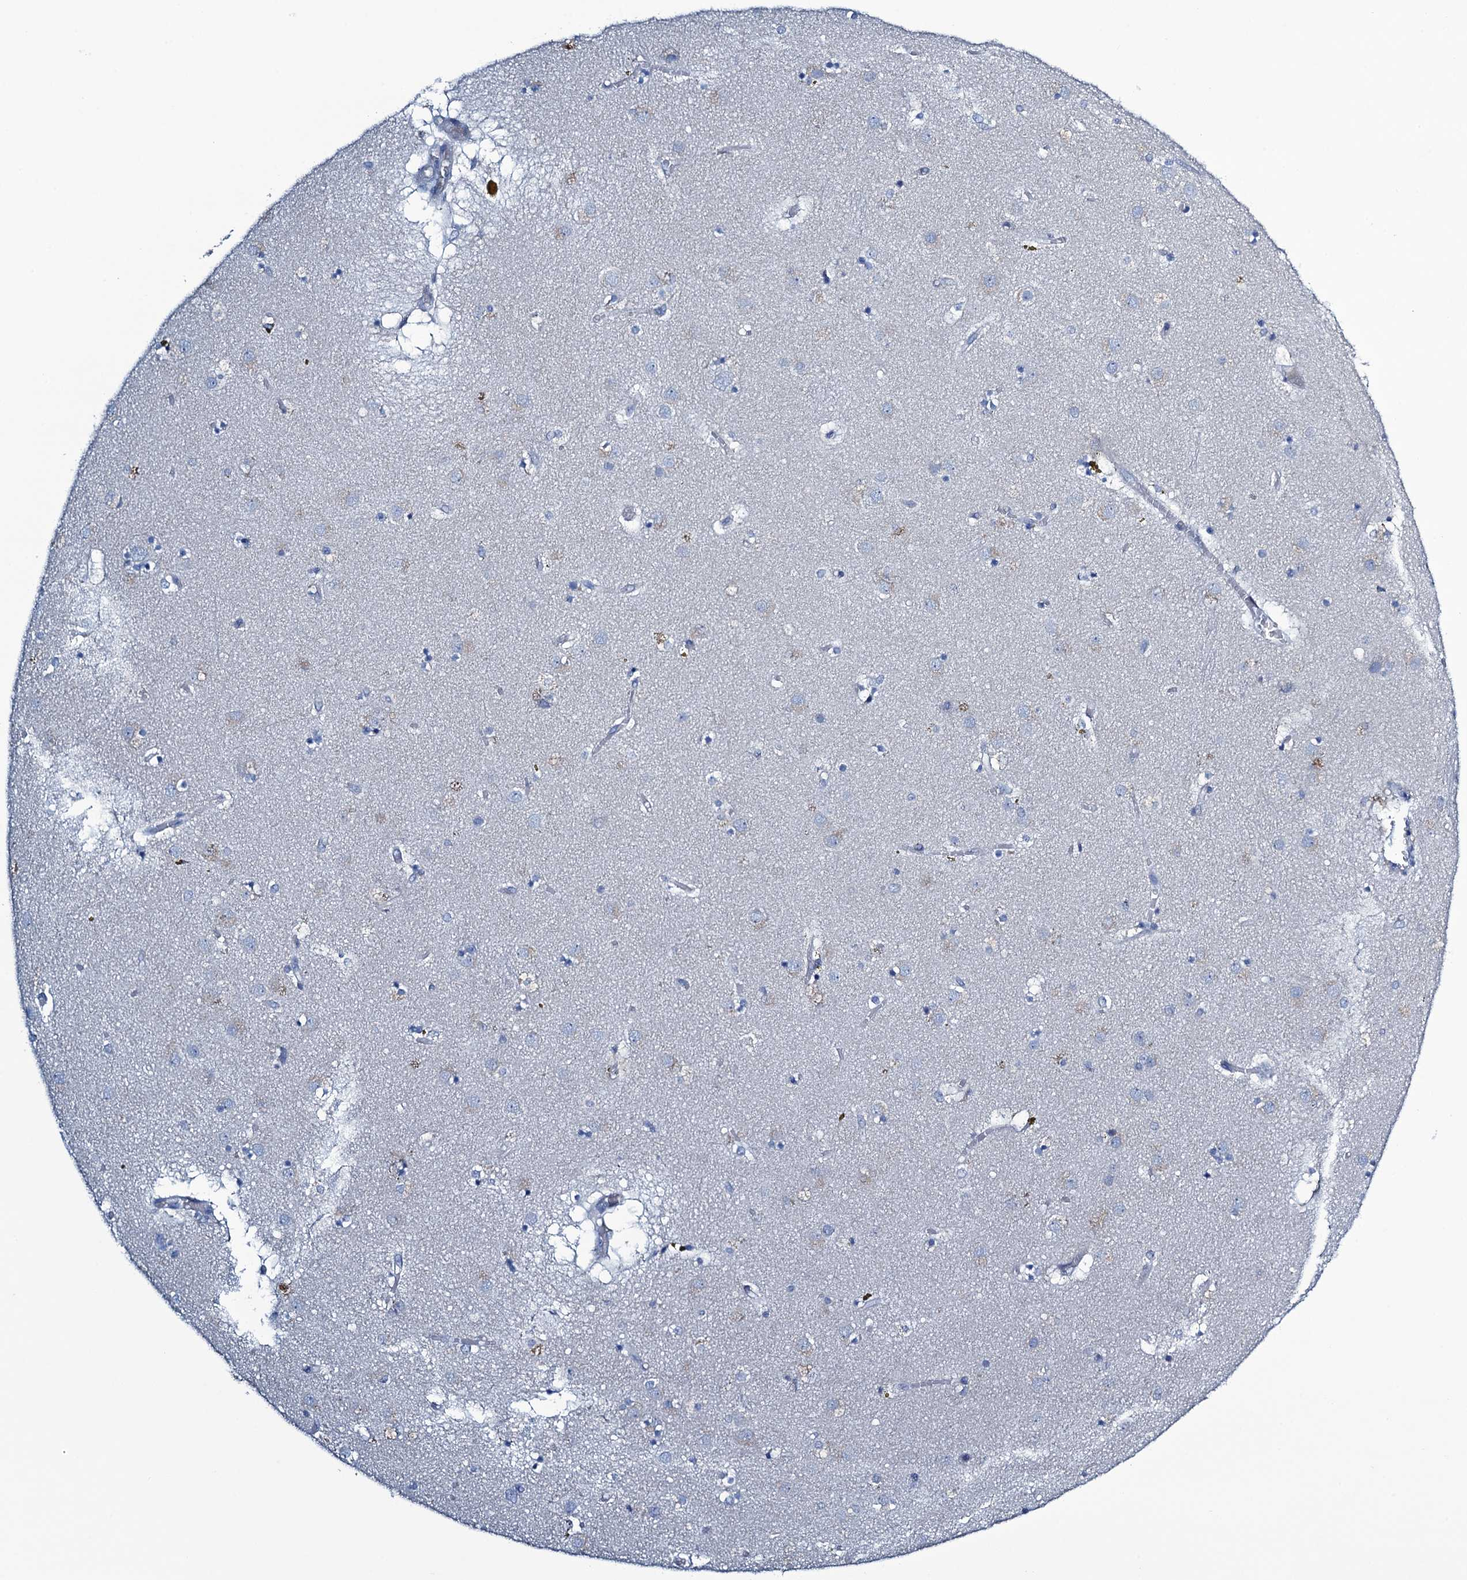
{"staining": {"intensity": "negative", "quantity": "none", "location": "none"}, "tissue": "caudate", "cell_type": "Glial cells", "image_type": "normal", "snomed": [{"axis": "morphology", "description": "Normal tissue, NOS"}, {"axis": "topography", "description": "Lateral ventricle wall"}], "caption": "Image shows no significant protein expression in glial cells of unremarkable caudate. Brightfield microscopy of immunohistochemistry stained with DAB (brown) and hematoxylin (blue), captured at high magnification.", "gene": "C10orf88", "patient": {"sex": "male", "age": 70}}